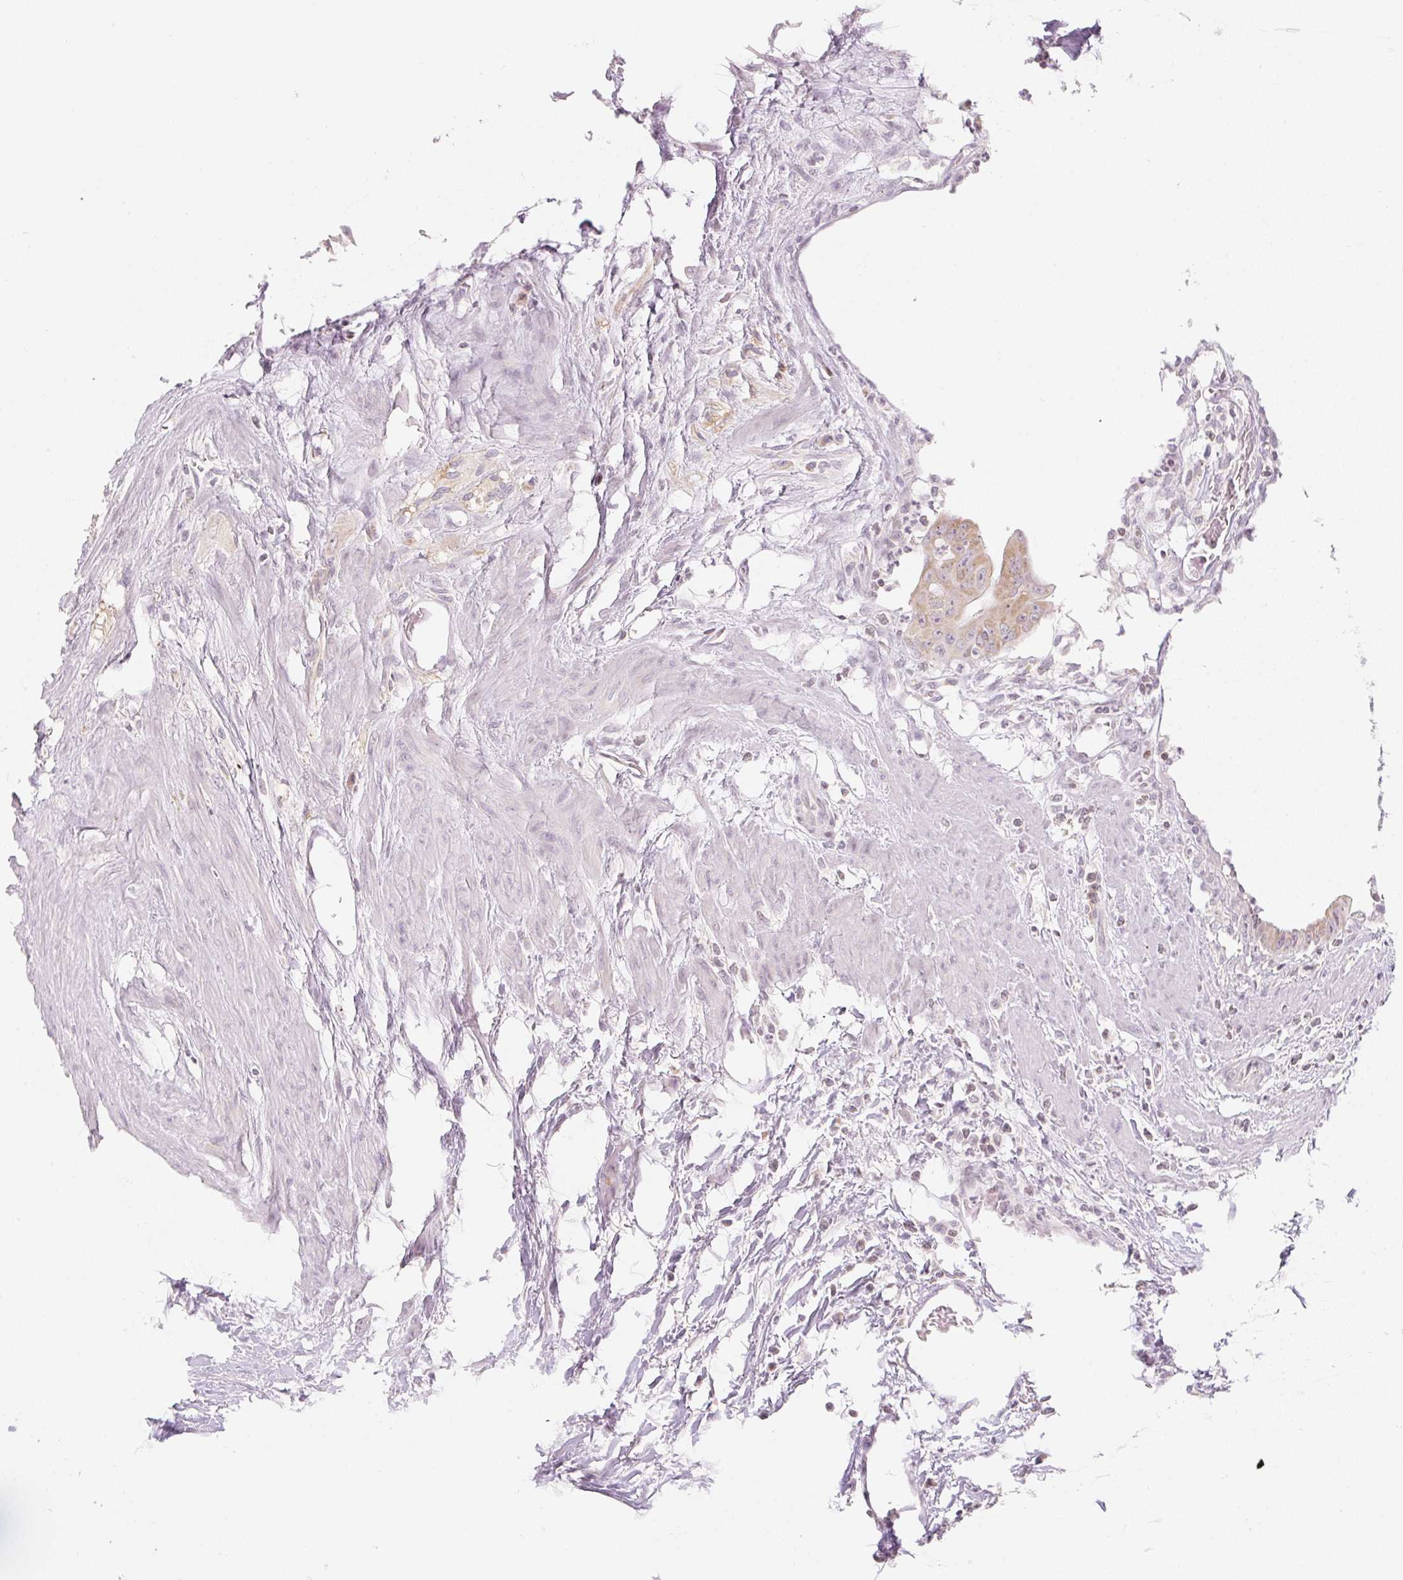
{"staining": {"intensity": "moderate", "quantity": ">75%", "location": "cytoplasmic/membranous"}, "tissue": "colorectal cancer", "cell_type": "Tumor cells", "image_type": "cancer", "snomed": [{"axis": "morphology", "description": "Adenocarcinoma, NOS"}, {"axis": "topography", "description": "Rectum"}], "caption": "Human colorectal adenocarcinoma stained for a protein (brown) shows moderate cytoplasmic/membranous positive positivity in about >75% of tumor cells.", "gene": "CASKIN1", "patient": {"sex": "male", "age": 78}}